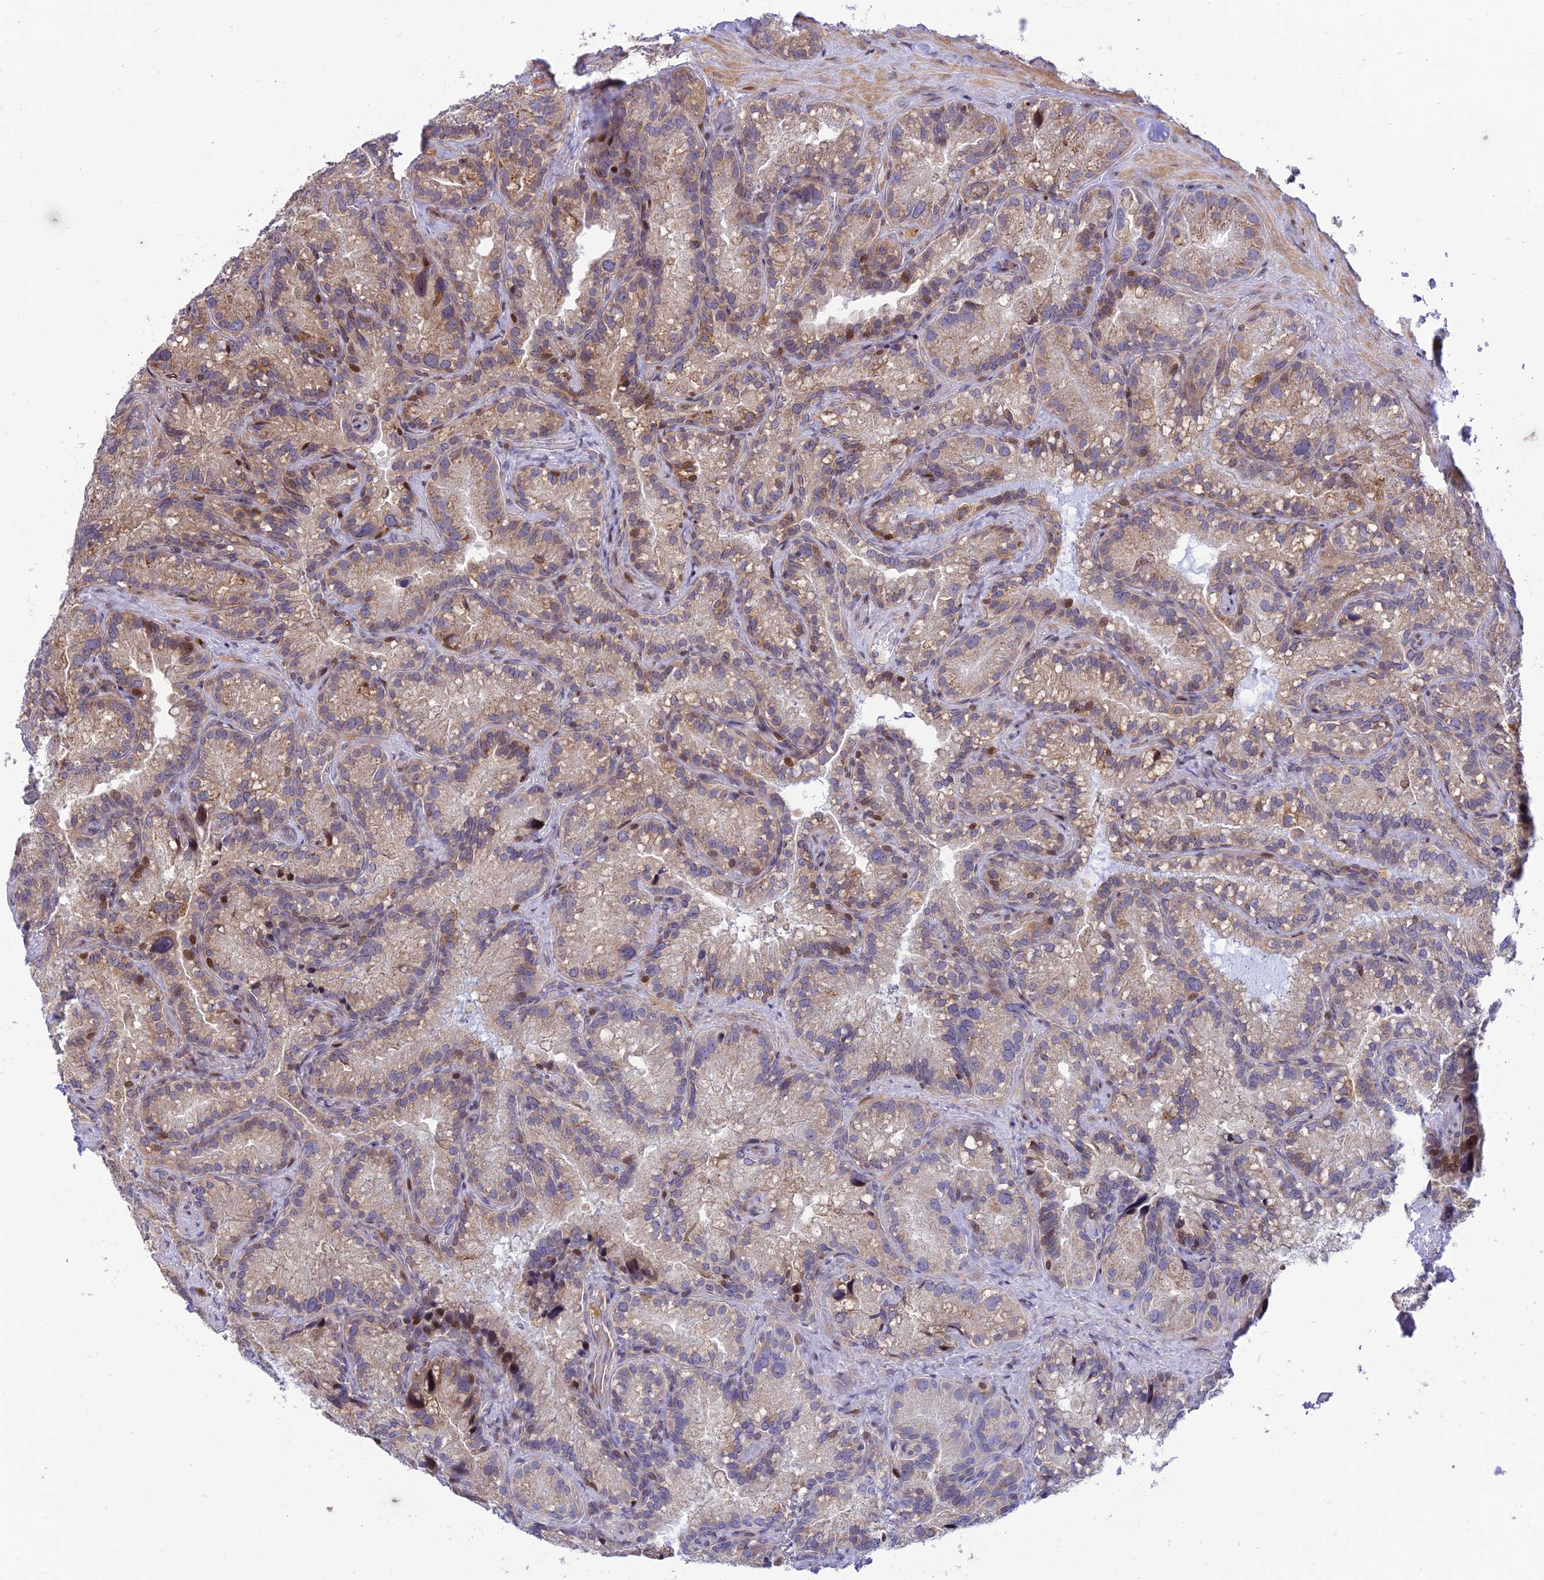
{"staining": {"intensity": "strong", "quantity": "<25%", "location": "nuclear"}, "tissue": "seminal vesicle", "cell_type": "Glandular cells", "image_type": "normal", "snomed": [{"axis": "morphology", "description": "Normal tissue, NOS"}, {"axis": "topography", "description": "Prostate"}, {"axis": "topography", "description": "Seminal veicle"}], "caption": "This micrograph exhibits unremarkable seminal vesicle stained with immunohistochemistry (IHC) to label a protein in brown. The nuclear of glandular cells show strong positivity for the protein. Nuclei are counter-stained blue.", "gene": "FAM186B", "patient": {"sex": "male", "age": 68}}